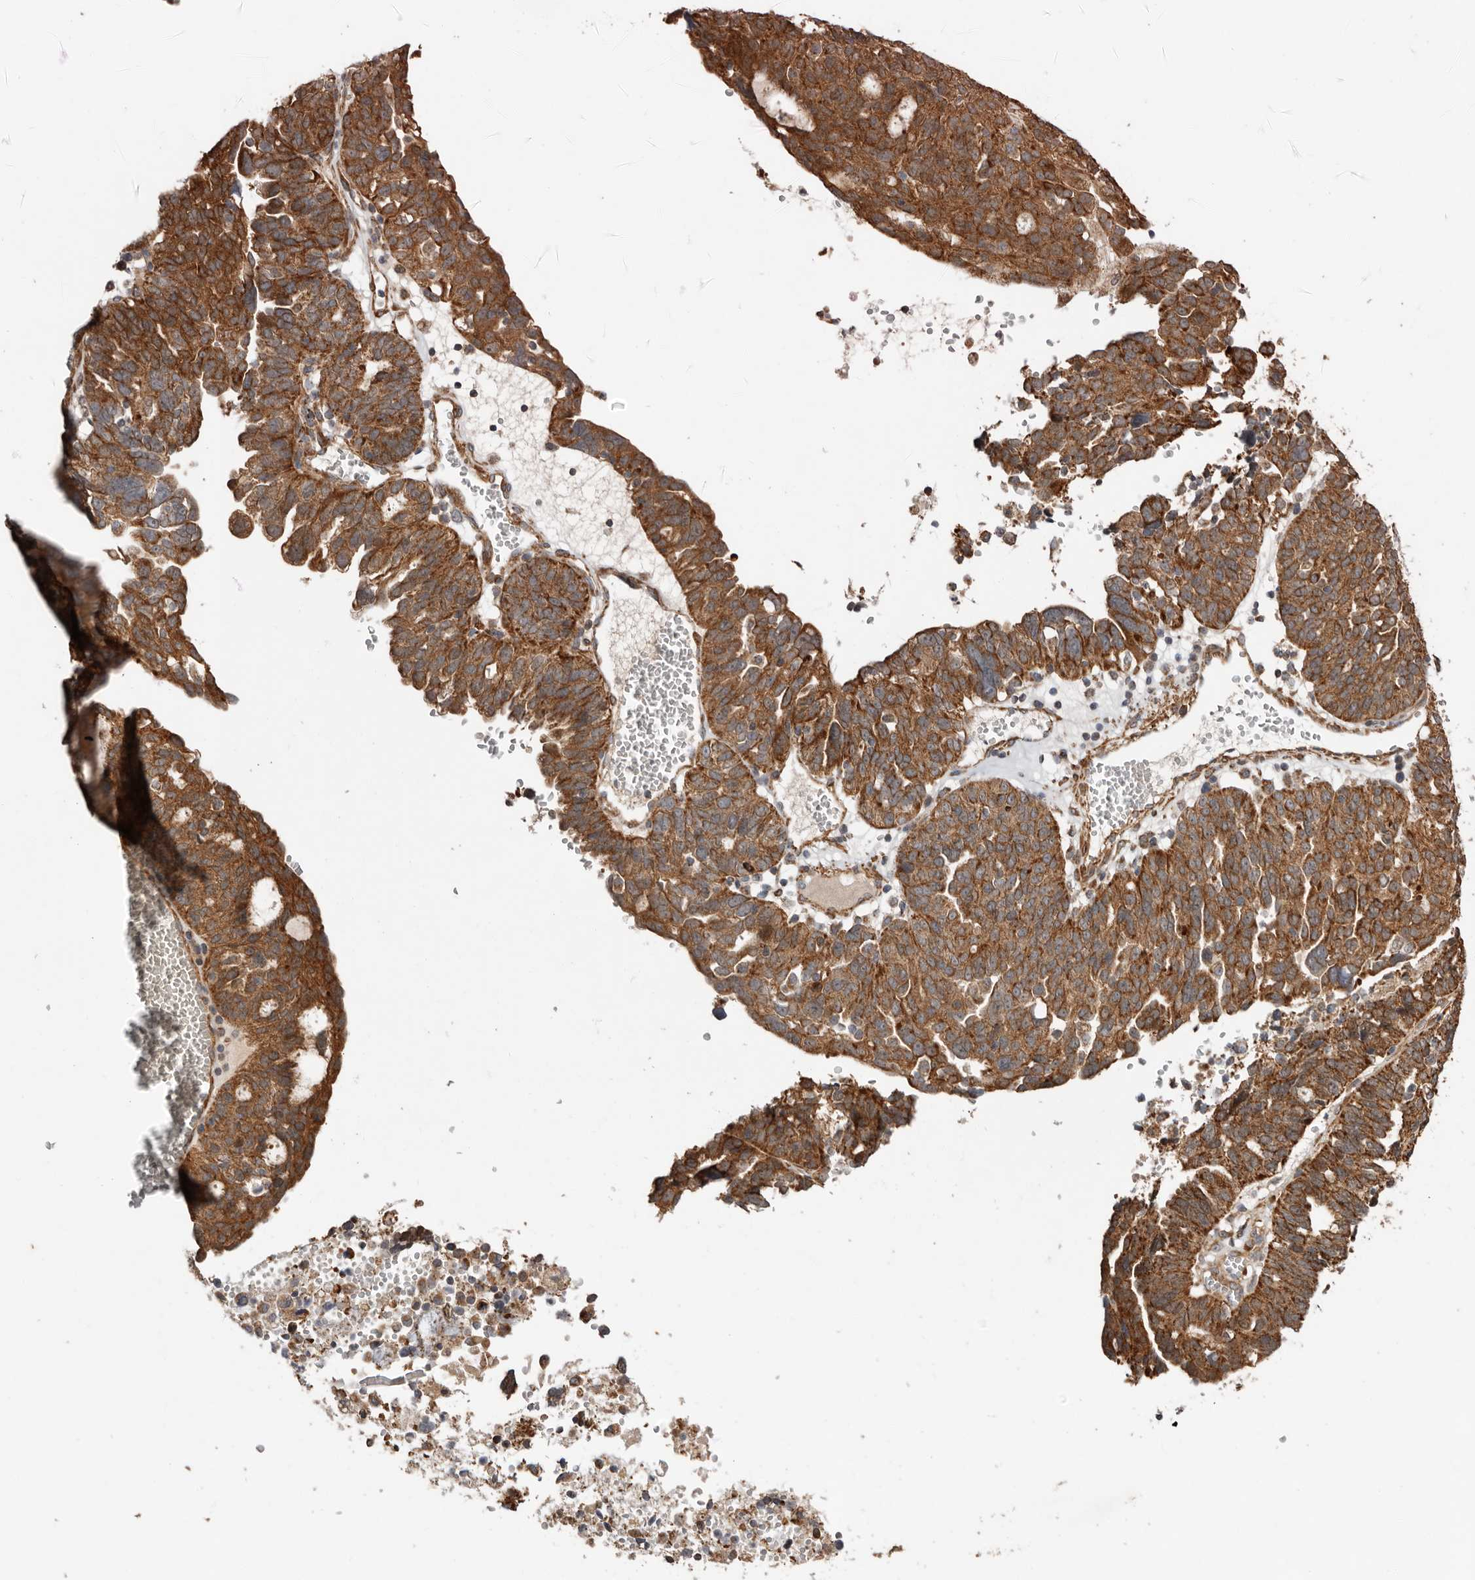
{"staining": {"intensity": "strong", "quantity": ">75%", "location": "cytoplasmic/membranous"}, "tissue": "ovarian cancer", "cell_type": "Tumor cells", "image_type": "cancer", "snomed": [{"axis": "morphology", "description": "Cystadenocarcinoma, serous, NOS"}, {"axis": "topography", "description": "Ovary"}], "caption": "Strong cytoplasmic/membranous expression is present in about >75% of tumor cells in ovarian serous cystadenocarcinoma.", "gene": "PROKR1", "patient": {"sex": "female", "age": 59}}